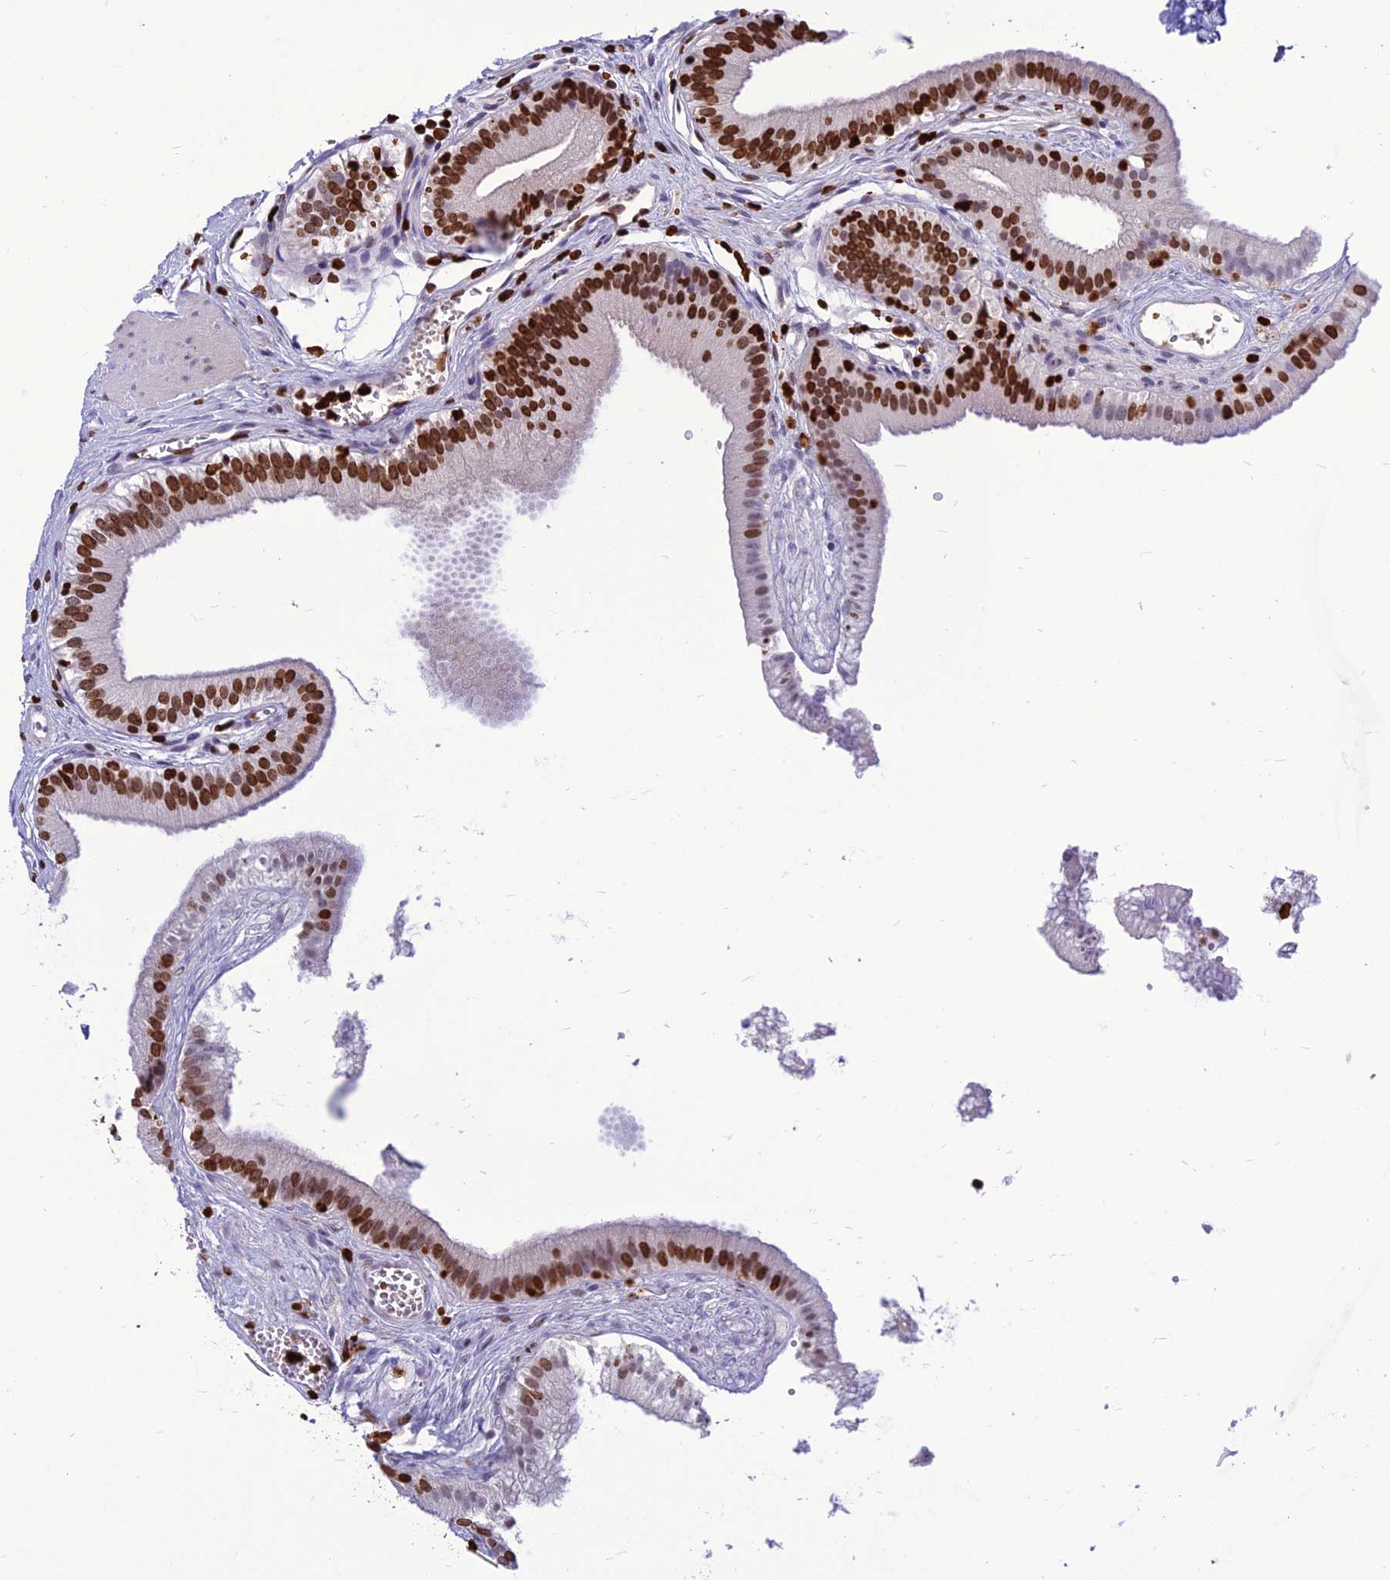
{"staining": {"intensity": "strong", "quantity": "25%-75%", "location": "nuclear"}, "tissue": "gallbladder", "cell_type": "Glandular cells", "image_type": "normal", "snomed": [{"axis": "morphology", "description": "Normal tissue, NOS"}, {"axis": "topography", "description": "Gallbladder"}], "caption": "Immunohistochemical staining of benign gallbladder exhibits high levels of strong nuclear expression in about 25%-75% of glandular cells.", "gene": "AKAP17A", "patient": {"sex": "female", "age": 54}}